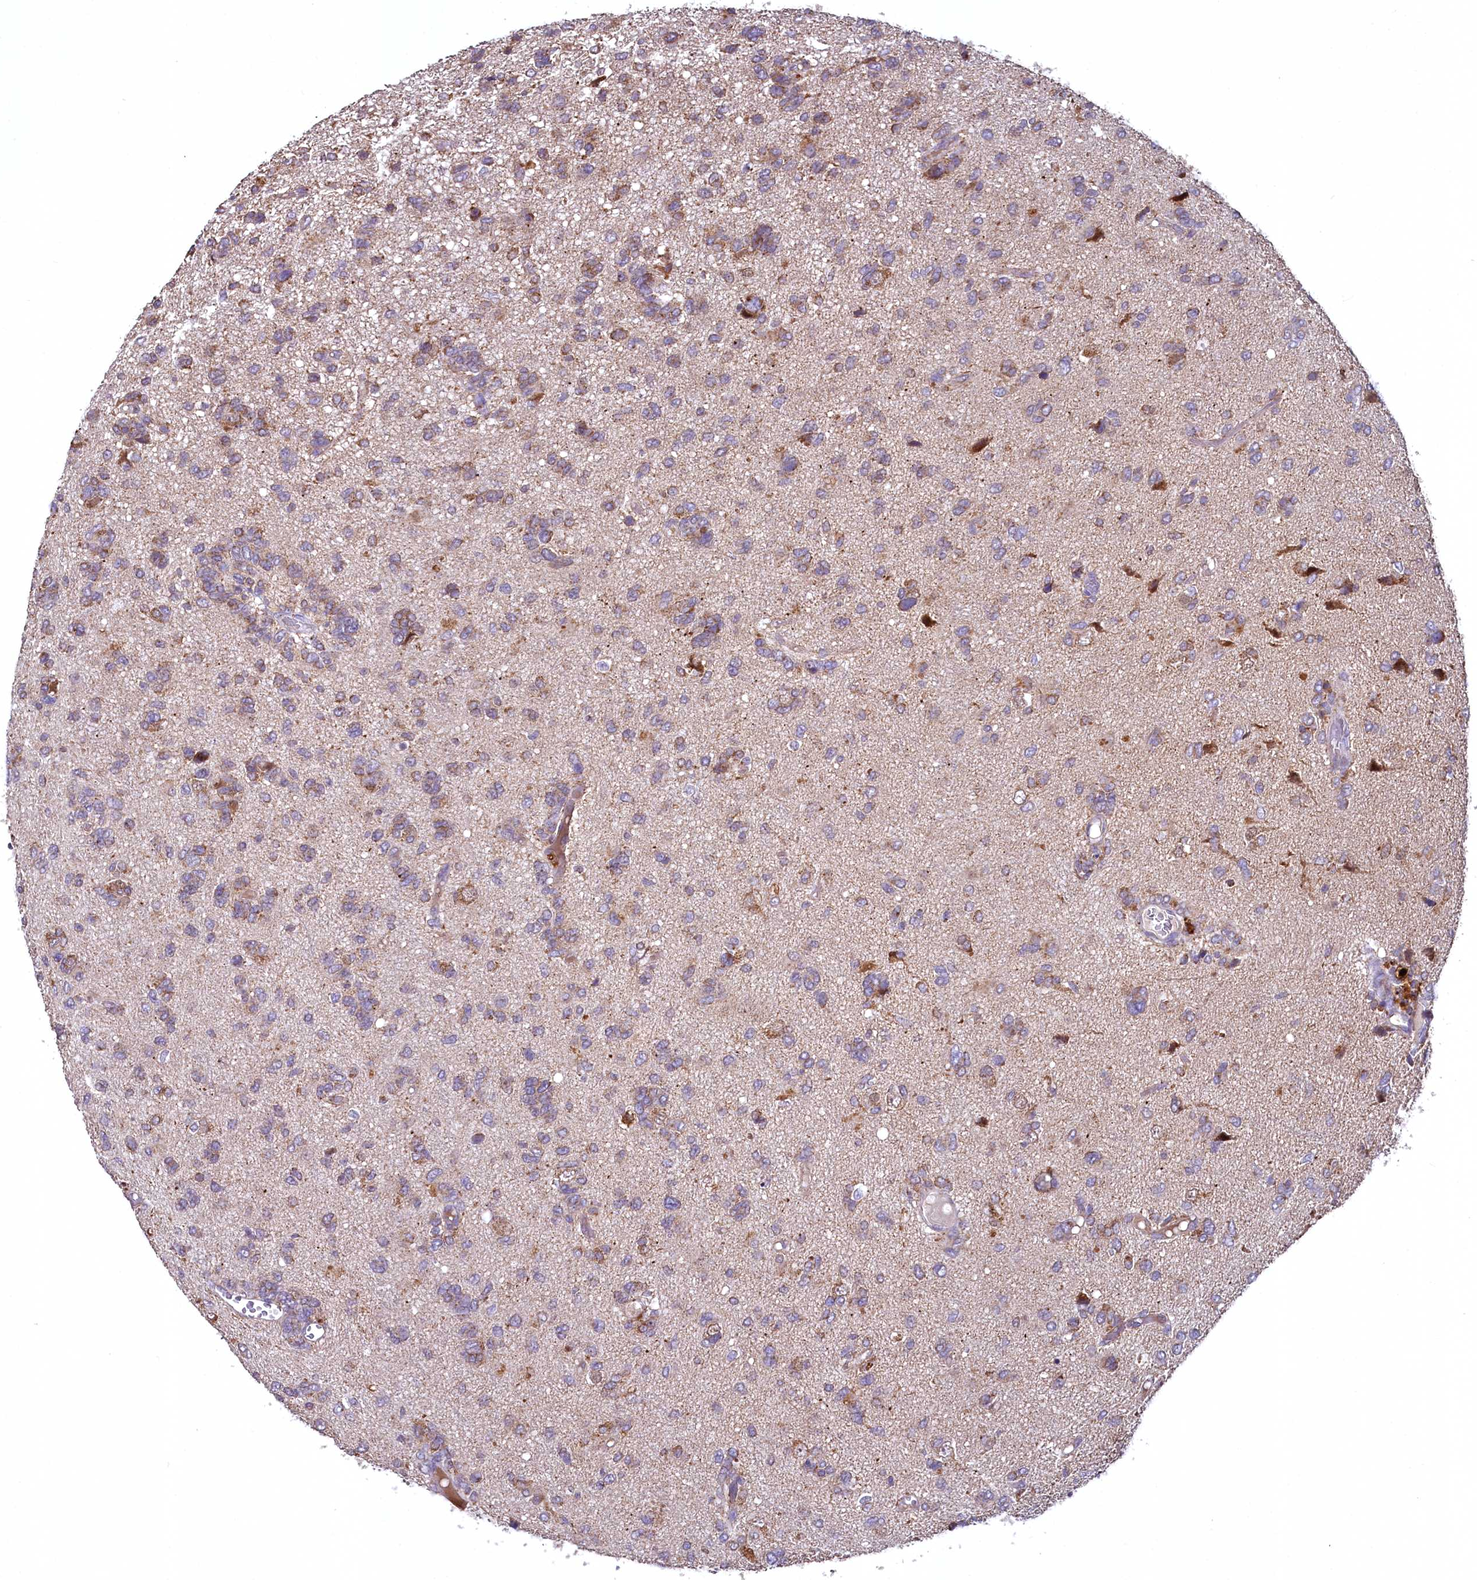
{"staining": {"intensity": "moderate", "quantity": "25%-75%", "location": "cytoplasmic/membranous"}, "tissue": "glioma", "cell_type": "Tumor cells", "image_type": "cancer", "snomed": [{"axis": "morphology", "description": "Glioma, malignant, High grade"}, {"axis": "topography", "description": "Brain"}], "caption": "A brown stain shows moderate cytoplasmic/membranous expression of a protein in glioma tumor cells. (Brightfield microscopy of DAB IHC at high magnification).", "gene": "METTL4", "patient": {"sex": "female", "age": 59}}